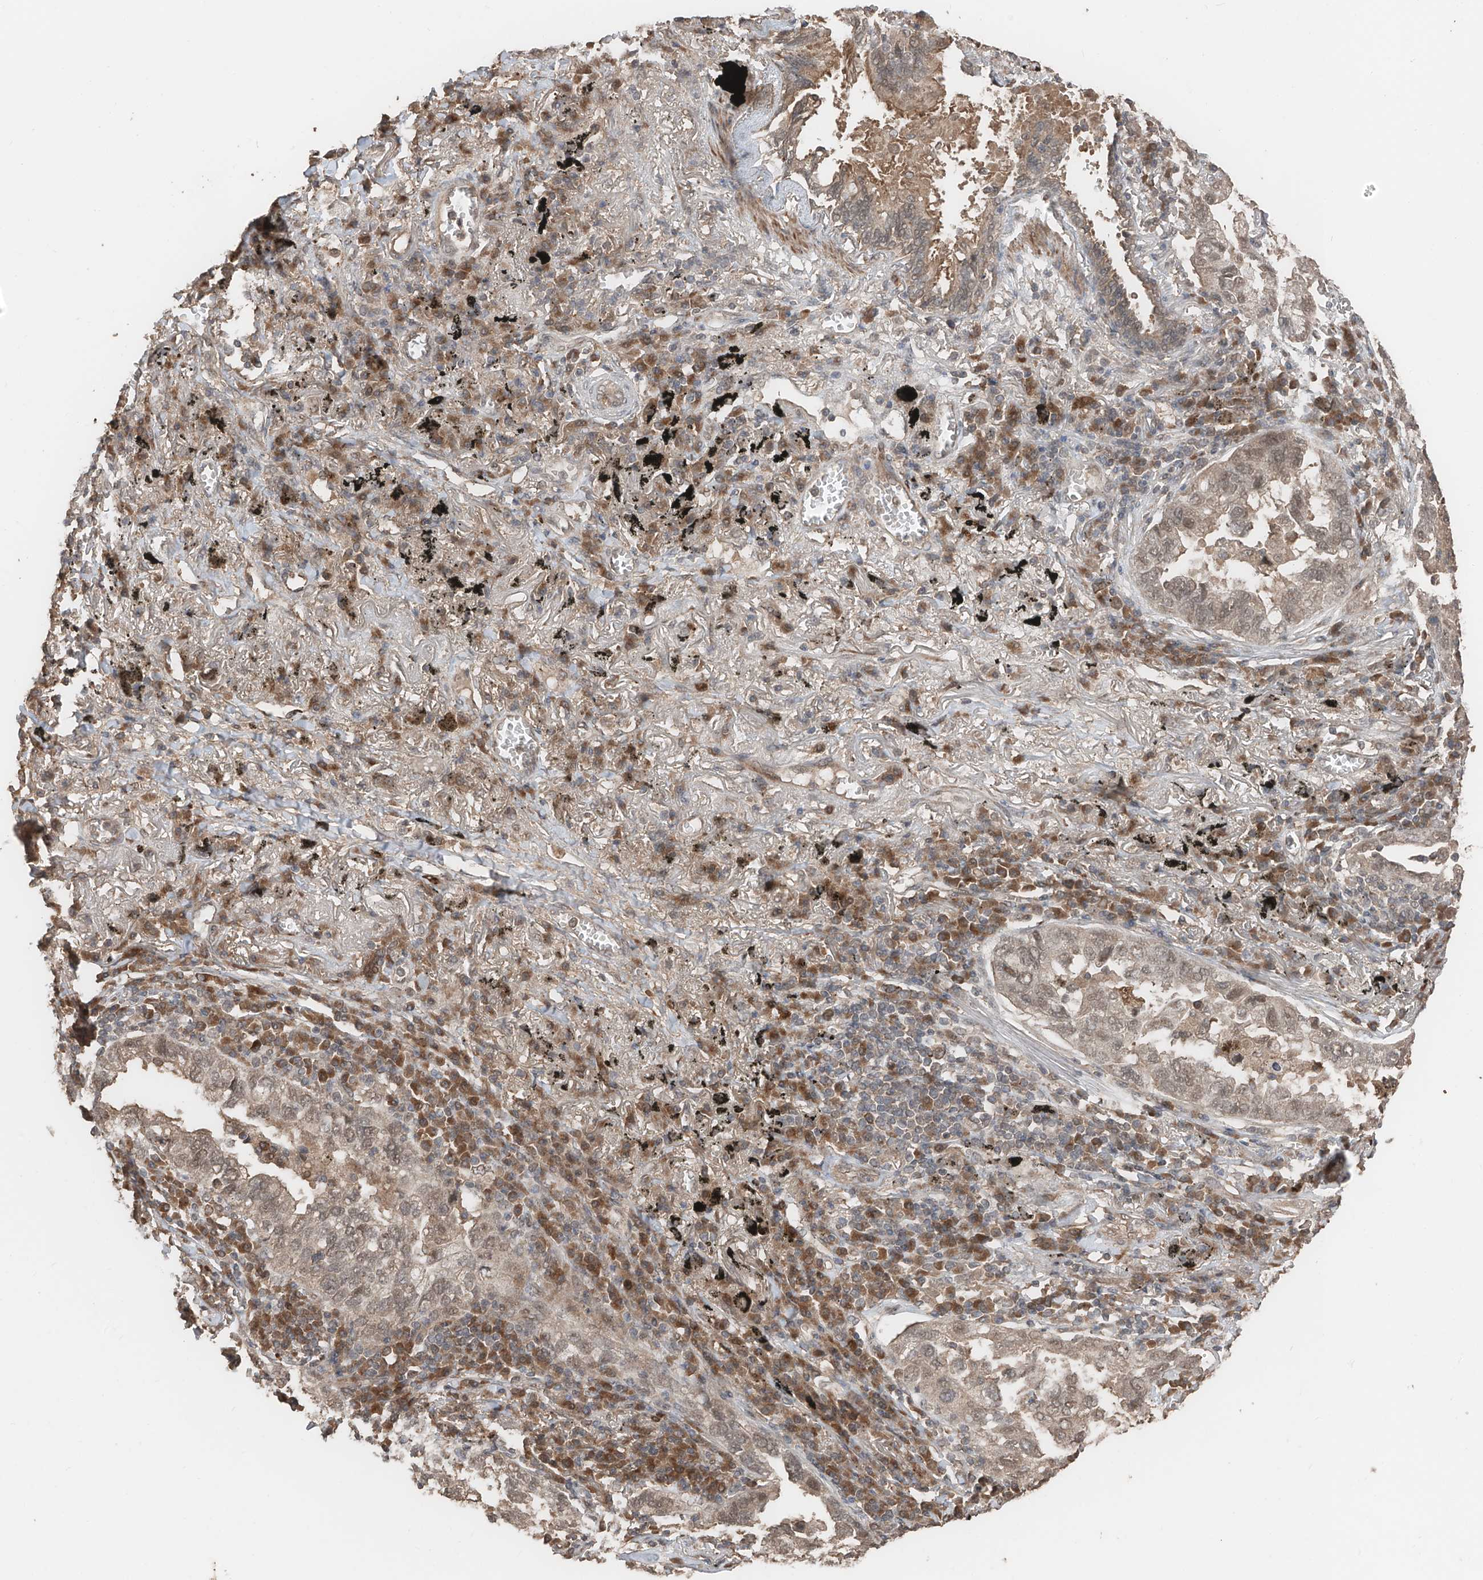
{"staining": {"intensity": "moderate", "quantity": ">75%", "location": "nuclear"}, "tissue": "lung cancer", "cell_type": "Tumor cells", "image_type": "cancer", "snomed": [{"axis": "morphology", "description": "Adenocarcinoma, NOS"}, {"axis": "topography", "description": "Lung"}], "caption": "Immunohistochemistry (IHC) photomicrograph of human lung adenocarcinoma stained for a protein (brown), which demonstrates medium levels of moderate nuclear positivity in approximately >75% of tumor cells.", "gene": "FAM135A", "patient": {"sex": "male", "age": 65}}